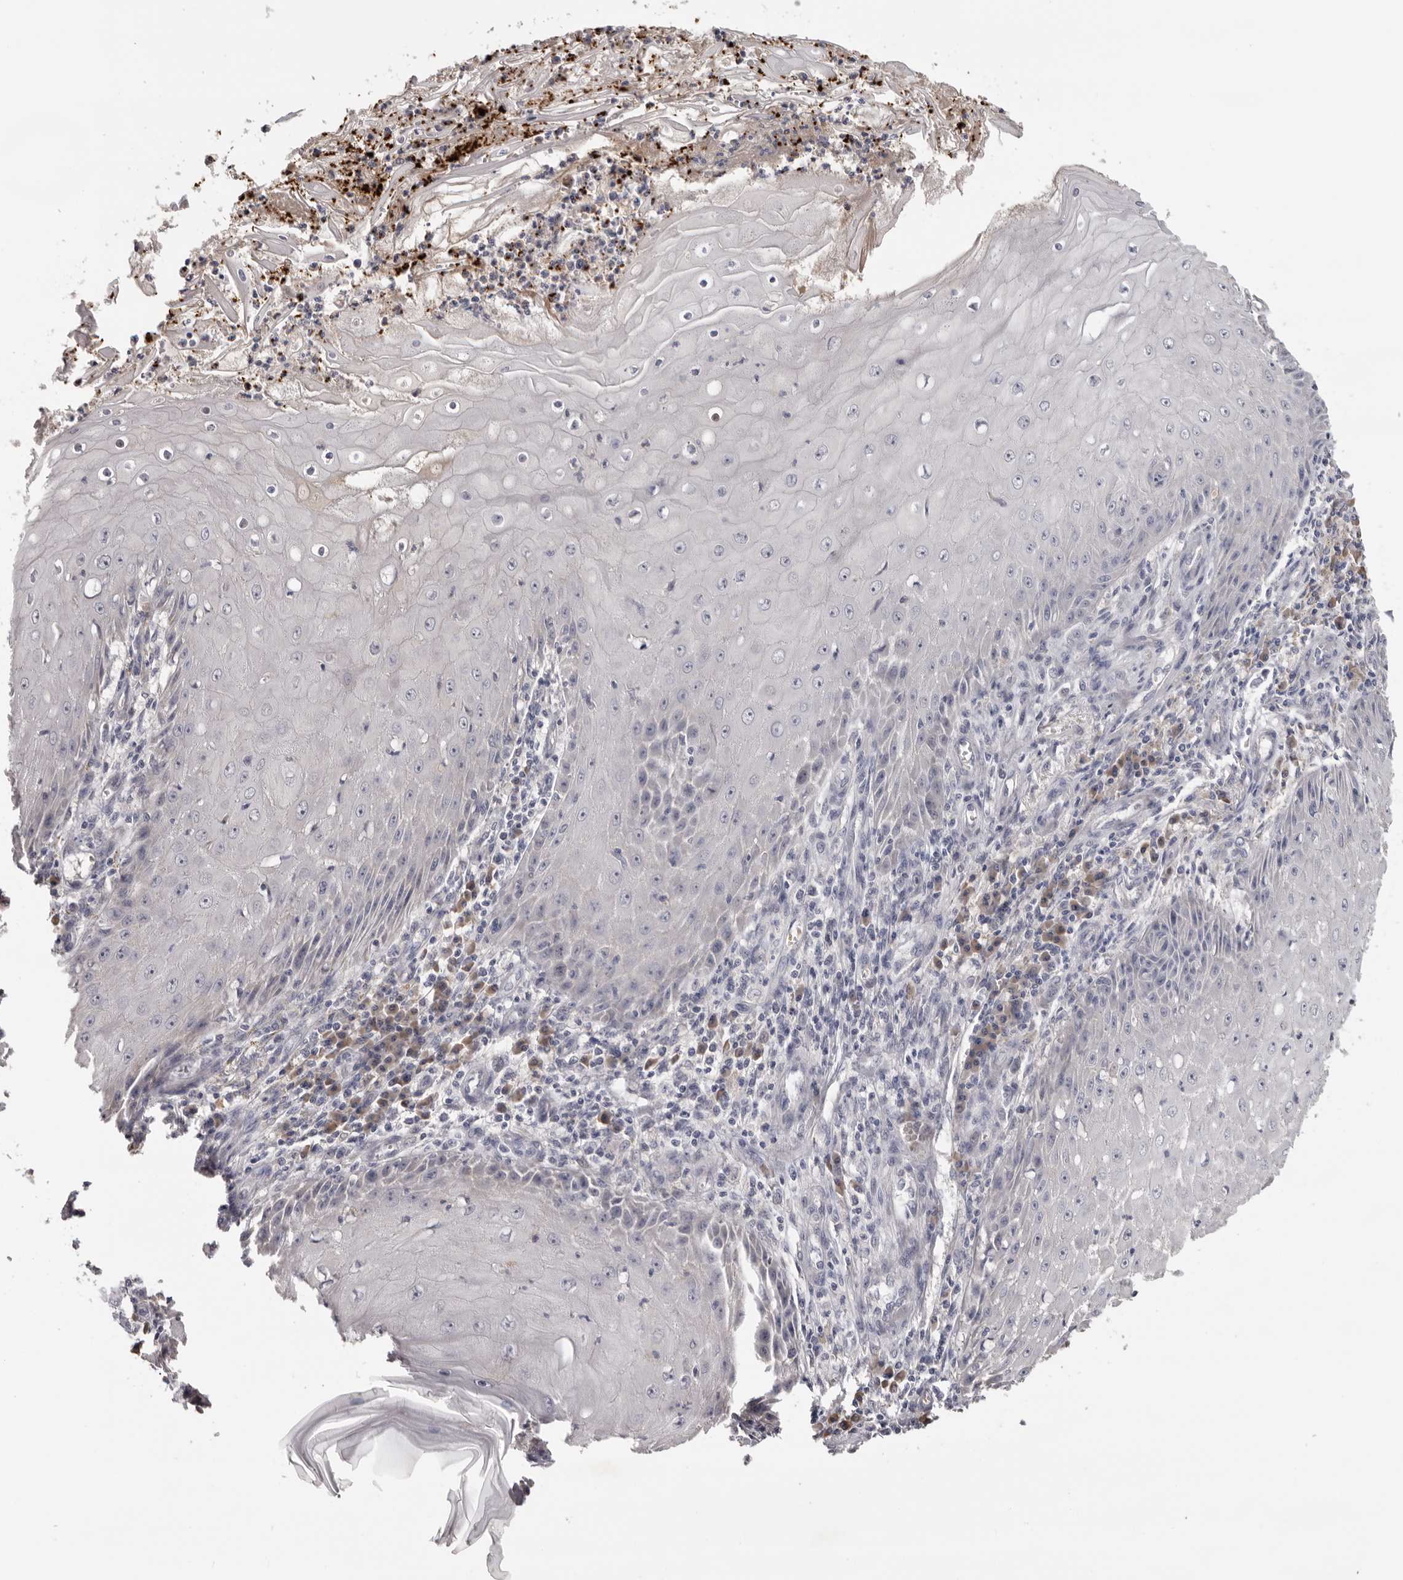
{"staining": {"intensity": "negative", "quantity": "none", "location": "none"}, "tissue": "skin cancer", "cell_type": "Tumor cells", "image_type": "cancer", "snomed": [{"axis": "morphology", "description": "Squamous cell carcinoma, NOS"}, {"axis": "topography", "description": "Skin"}], "caption": "High power microscopy micrograph of an immunohistochemistry (IHC) histopathology image of skin cancer, revealing no significant expression in tumor cells.", "gene": "KIF2B", "patient": {"sex": "female", "age": 73}}